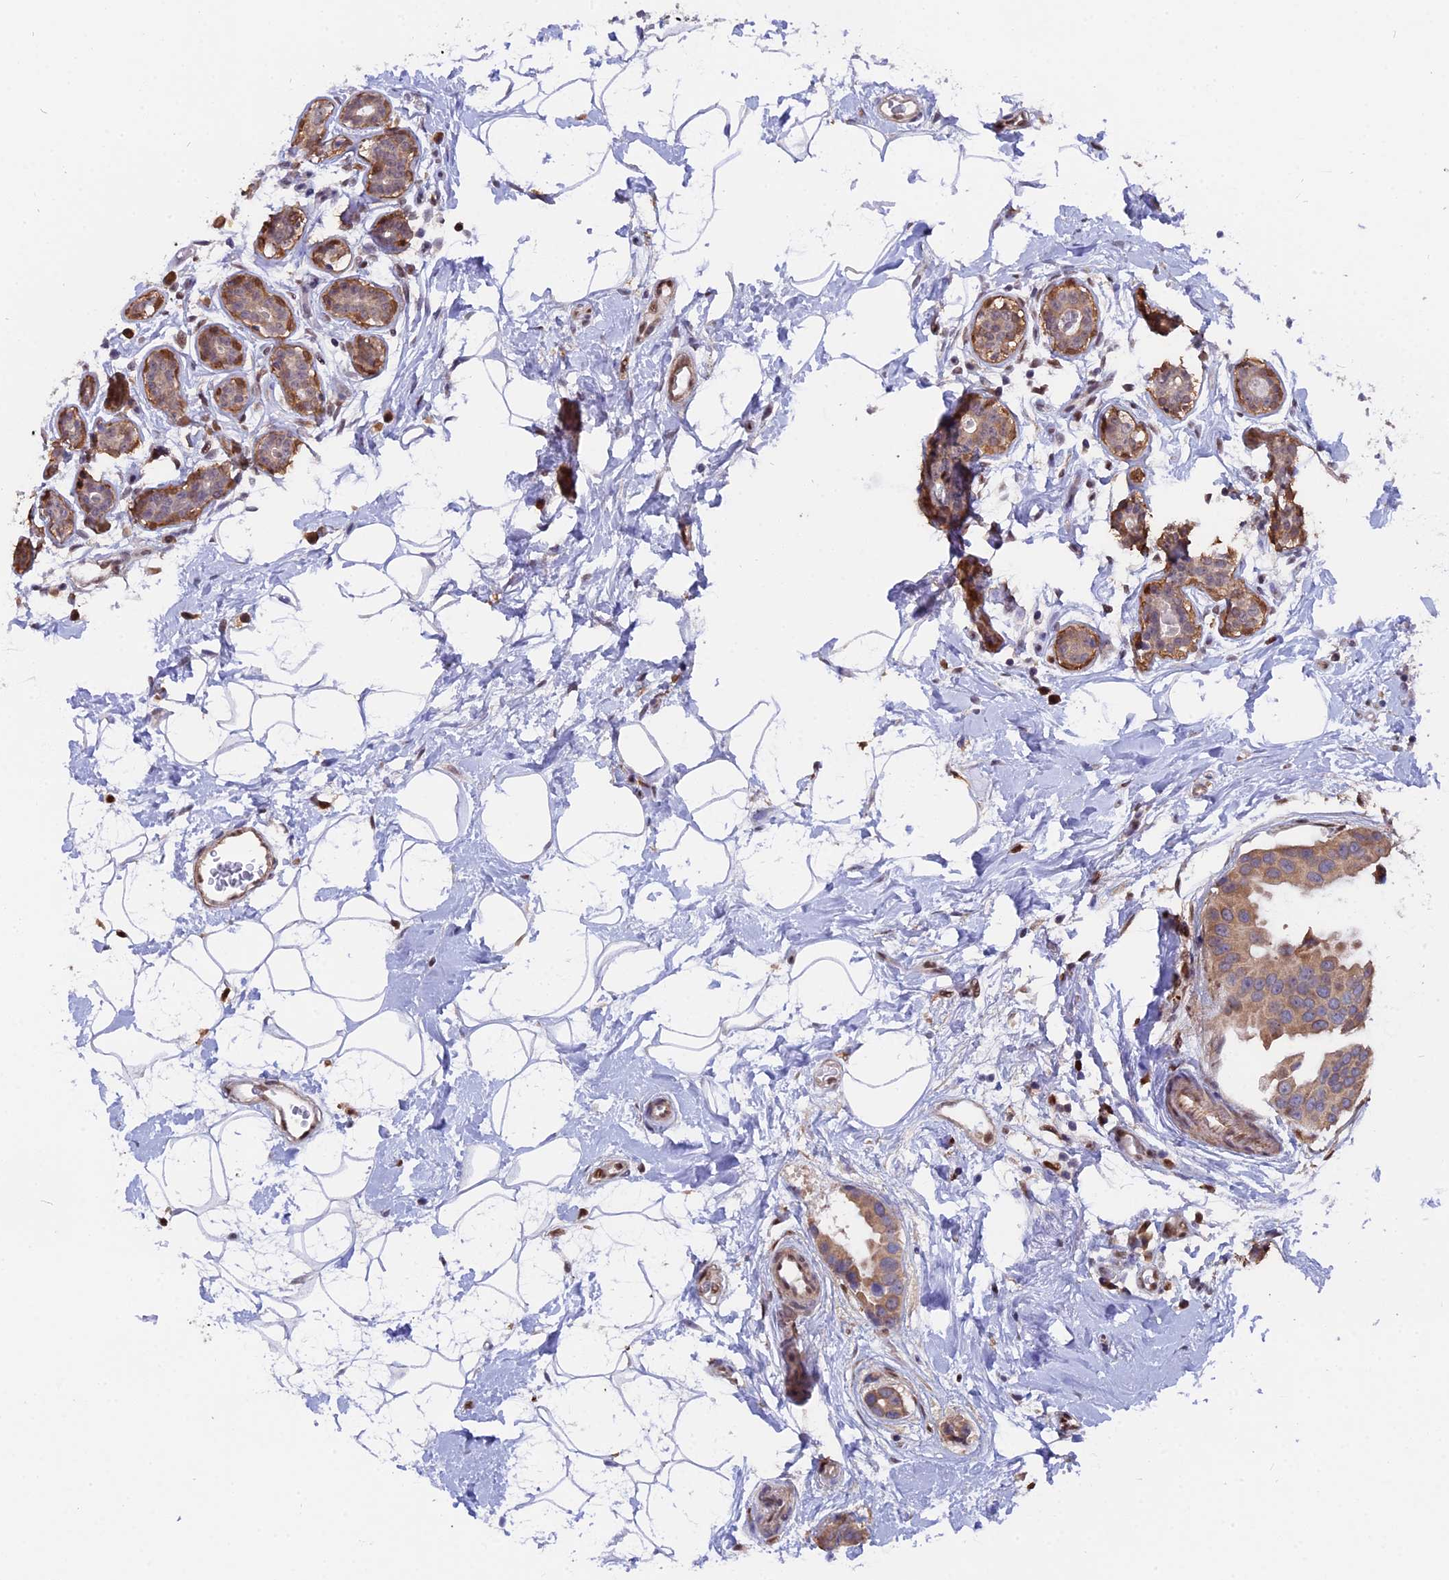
{"staining": {"intensity": "moderate", "quantity": ">75%", "location": "cytoplasmic/membranous"}, "tissue": "breast cancer", "cell_type": "Tumor cells", "image_type": "cancer", "snomed": [{"axis": "morphology", "description": "Normal tissue, NOS"}, {"axis": "morphology", "description": "Duct carcinoma"}, {"axis": "topography", "description": "Breast"}], "caption": "This histopathology image displays IHC staining of breast cancer (intraductal carcinoma), with medium moderate cytoplasmic/membranous expression in approximately >75% of tumor cells.", "gene": "FAM118B", "patient": {"sex": "female", "age": 39}}